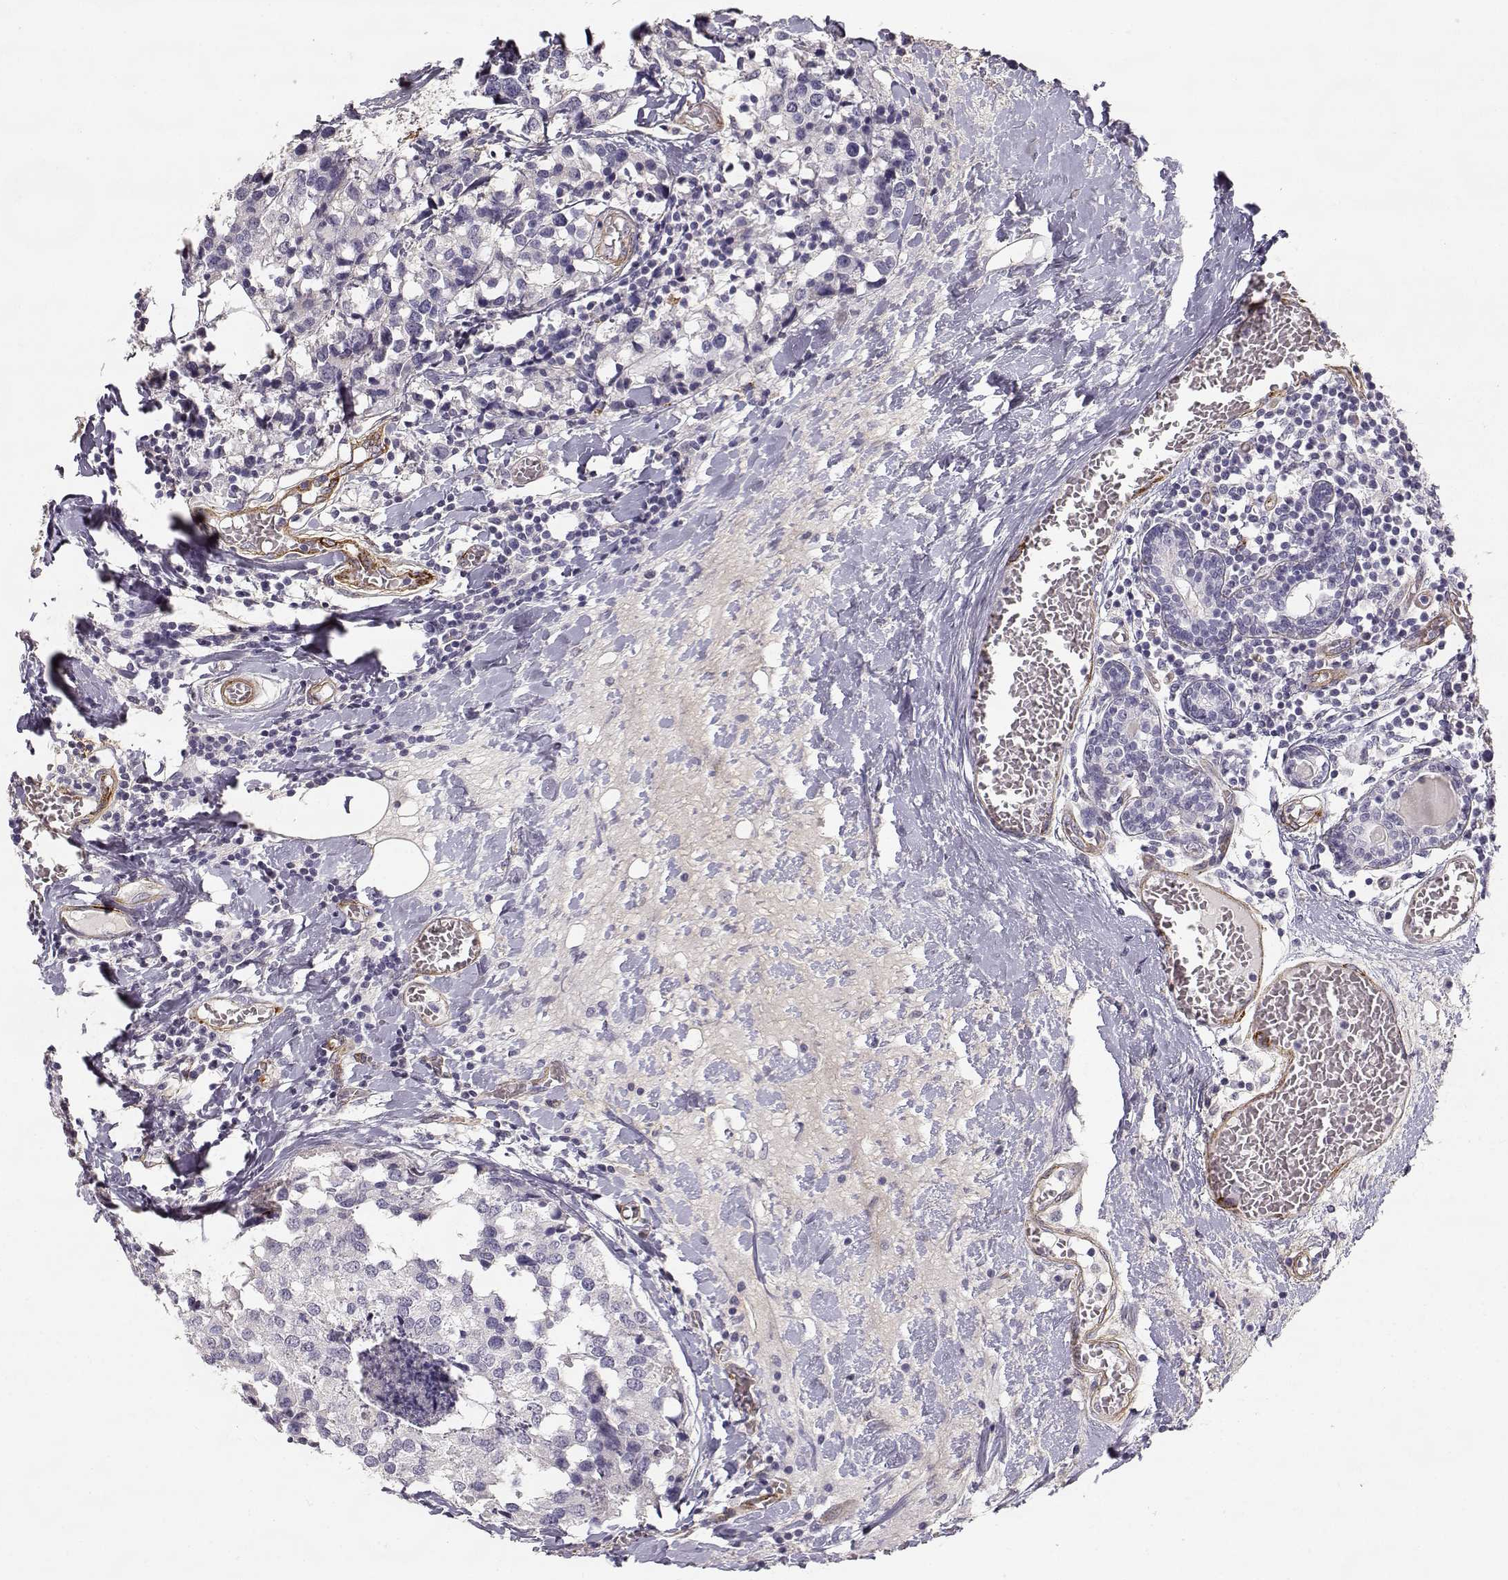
{"staining": {"intensity": "negative", "quantity": "none", "location": "none"}, "tissue": "breast cancer", "cell_type": "Tumor cells", "image_type": "cancer", "snomed": [{"axis": "morphology", "description": "Lobular carcinoma"}, {"axis": "topography", "description": "Breast"}], "caption": "Immunohistochemistry (IHC) image of neoplastic tissue: human lobular carcinoma (breast) stained with DAB (3,3'-diaminobenzidine) displays no significant protein positivity in tumor cells.", "gene": "LAMC1", "patient": {"sex": "female", "age": 59}}